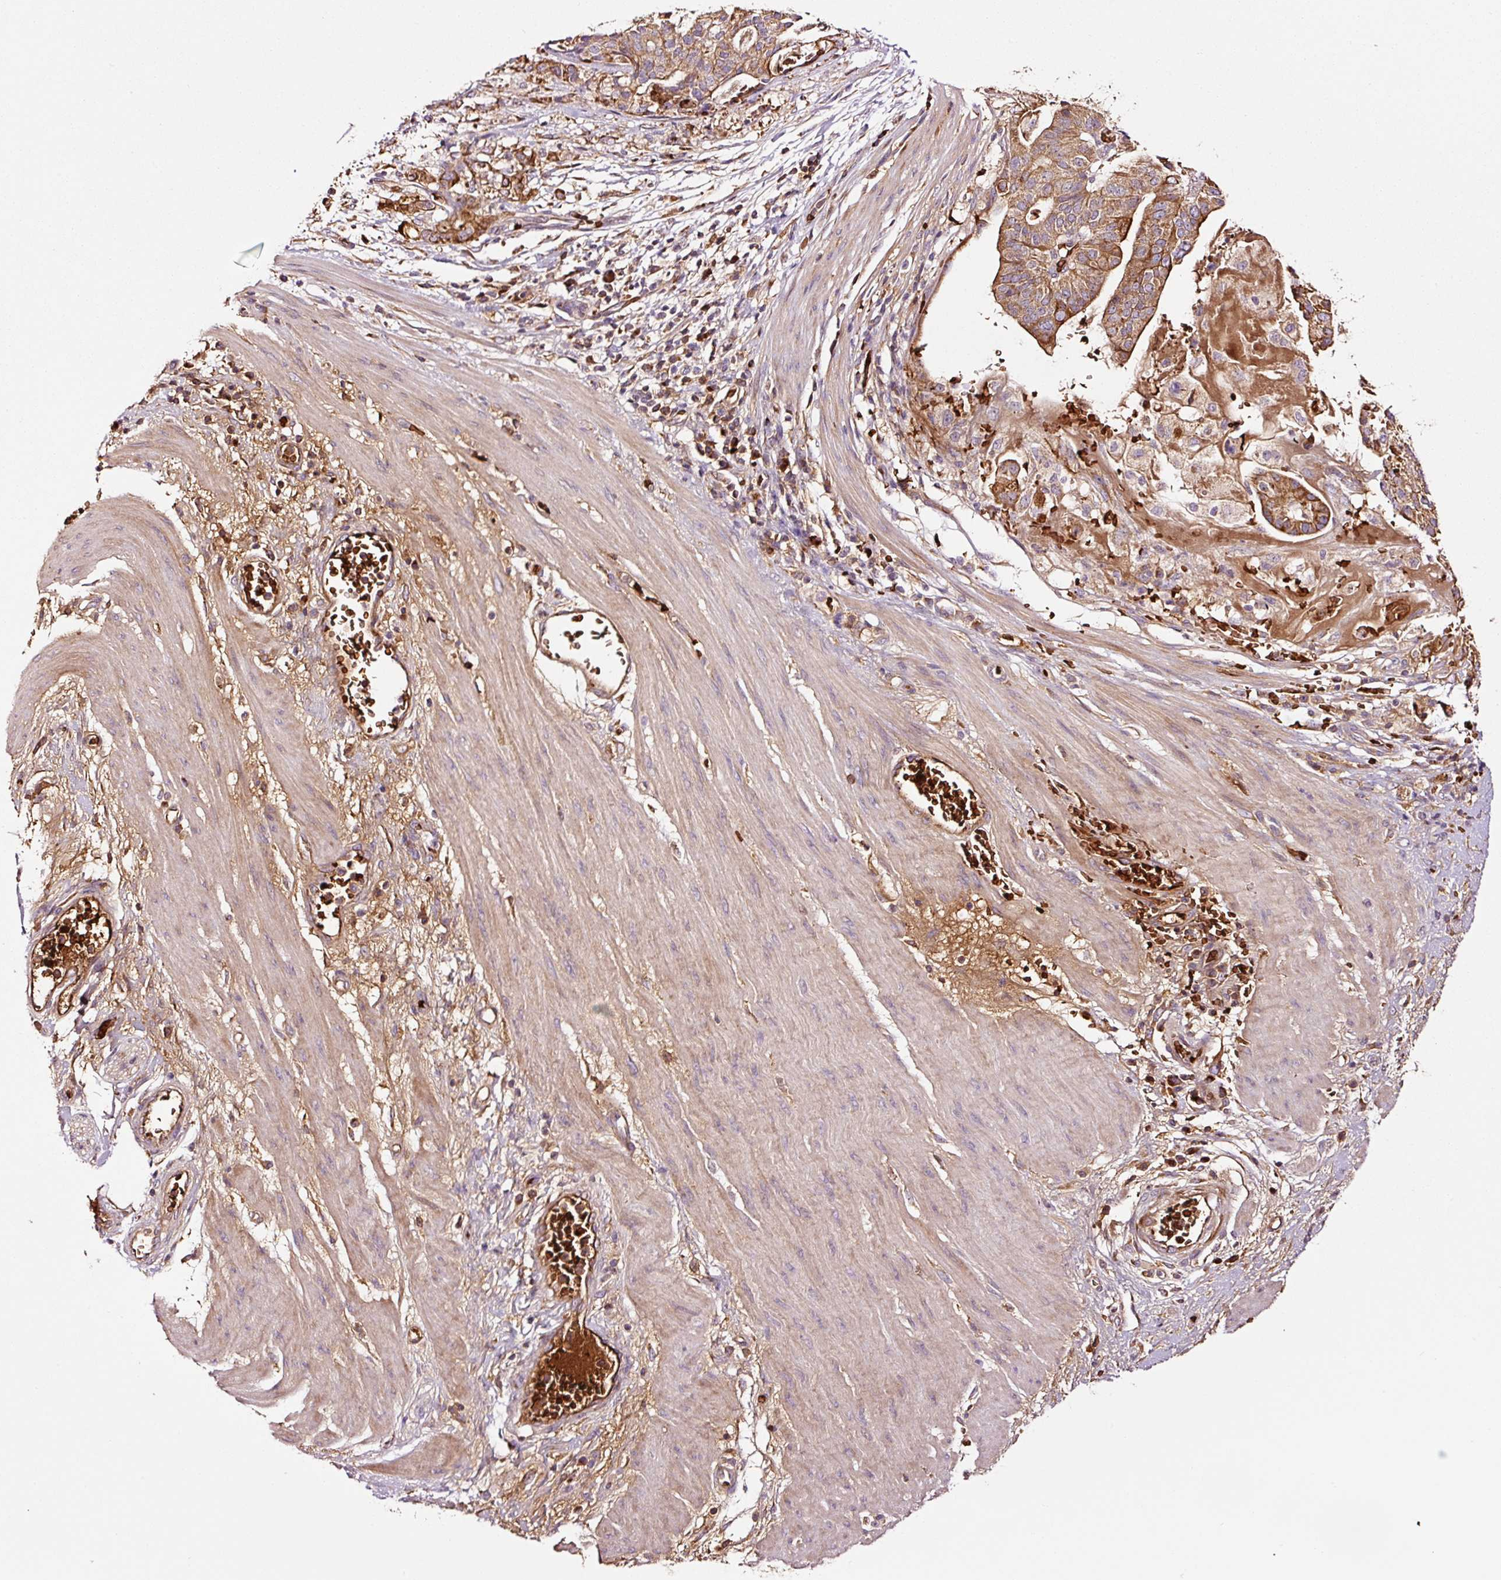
{"staining": {"intensity": "strong", "quantity": ">75%", "location": "cytoplasmic/membranous"}, "tissue": "stomach cancer", "cell_type": "Tumor cells", "image_type": "cancer", "snomed": [{"axis": "morphology", "description": "Adenocarcinoma, NOS"}, {"axis": "topography", "description": "Stomach"}], "caption": "Strong cytoplasmic/membranous protein positivity is appreciated in about >75% of tumor cells in stomach adenocarcinoma. (brown staining indicates protein expression, while blue staining denotes nuclei).", "gene": "PGLYRP2", "patient": {"sex": "male", "age": 48}}